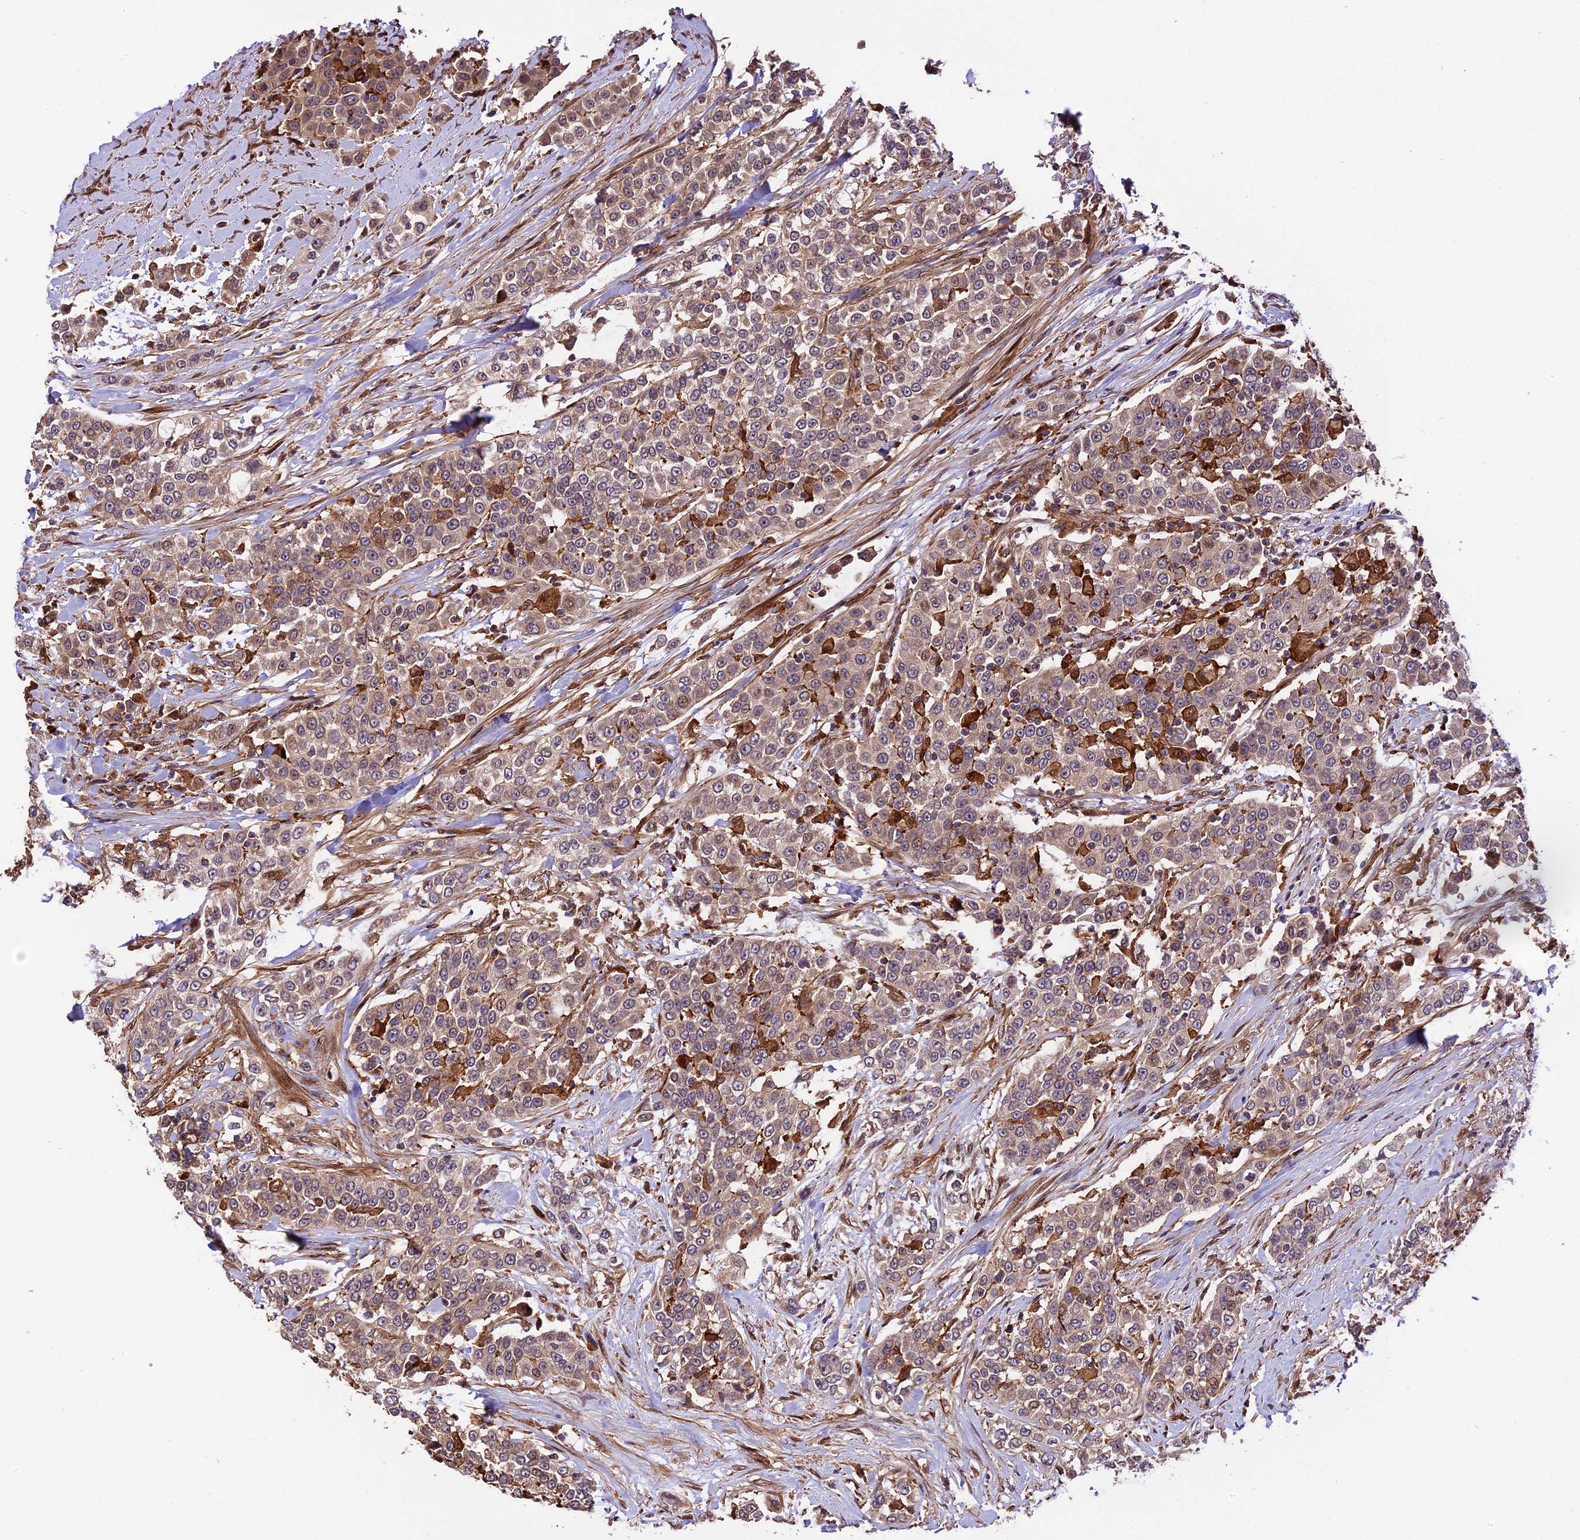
{"staining": {"intensity": "weak", "quantity": ">75%", "location": "cytoplasmic/membranous"}, "tissue": "urothelial cancer", "cell_type": "Tumor cells", "image_type": "cancer", "snomed": [{"axis": "morphology", "description": "Urothelial carcinoma, High grade"}, {"axis": "topography", "description": "Urinary bladder"}], "caption": "There is low levels of weak cytoplasmic/membranous expression in tumor cells of urothelial cancer, as demonstrated by immunohistochemical staining (brown color).", "gene": "HERPUD1", "patient": {"sex": "female", "age": 80}}